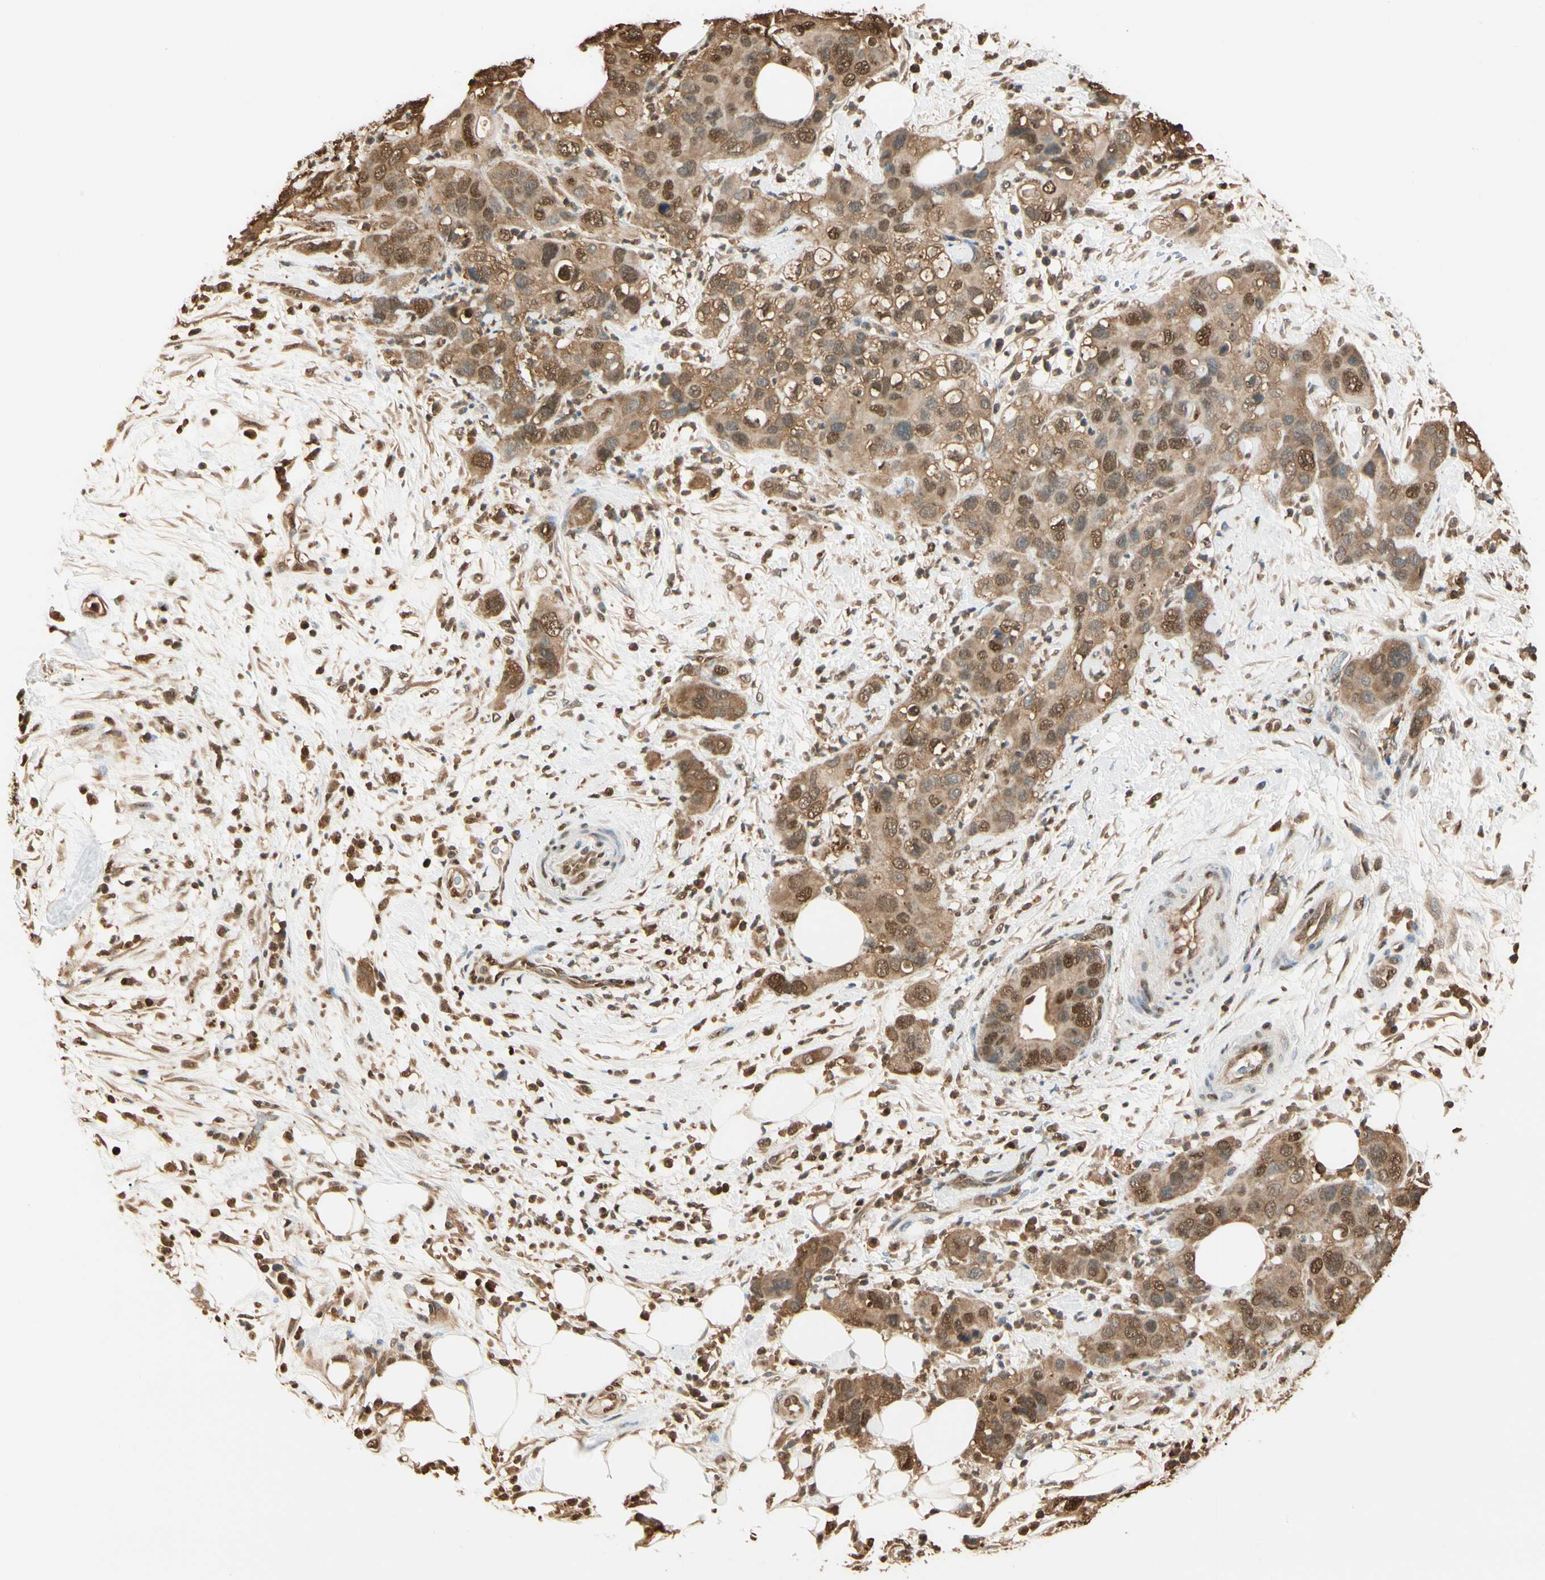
{"staining": {"intensity": "moderate", "quantity": ">75%", "location": "cytoplasmic/membranous,nuclear"}, "tissue": "pancreatic cancer", "cell_type": "Tumor cells", "image_type": "cancer", "snomed": [{"axis": "morphology", "description": "Adenocarcinoma, NOS"}, {"axis": "topography", "description": "Pancreas"}], "caption": "Brown immunohistochemical staining in human adenocarcinoma (pancreatic) demonstrates moderate cytoplasmic/membranous and nuclear staining in approximately >75% of tumor cells. The staining was performed using DAB, with brown indicating positive protein expression. Nuclei are stained blue with hematoxylin.", "gene": "PNCK", "patient": {"sex": "female", "age": 71}}